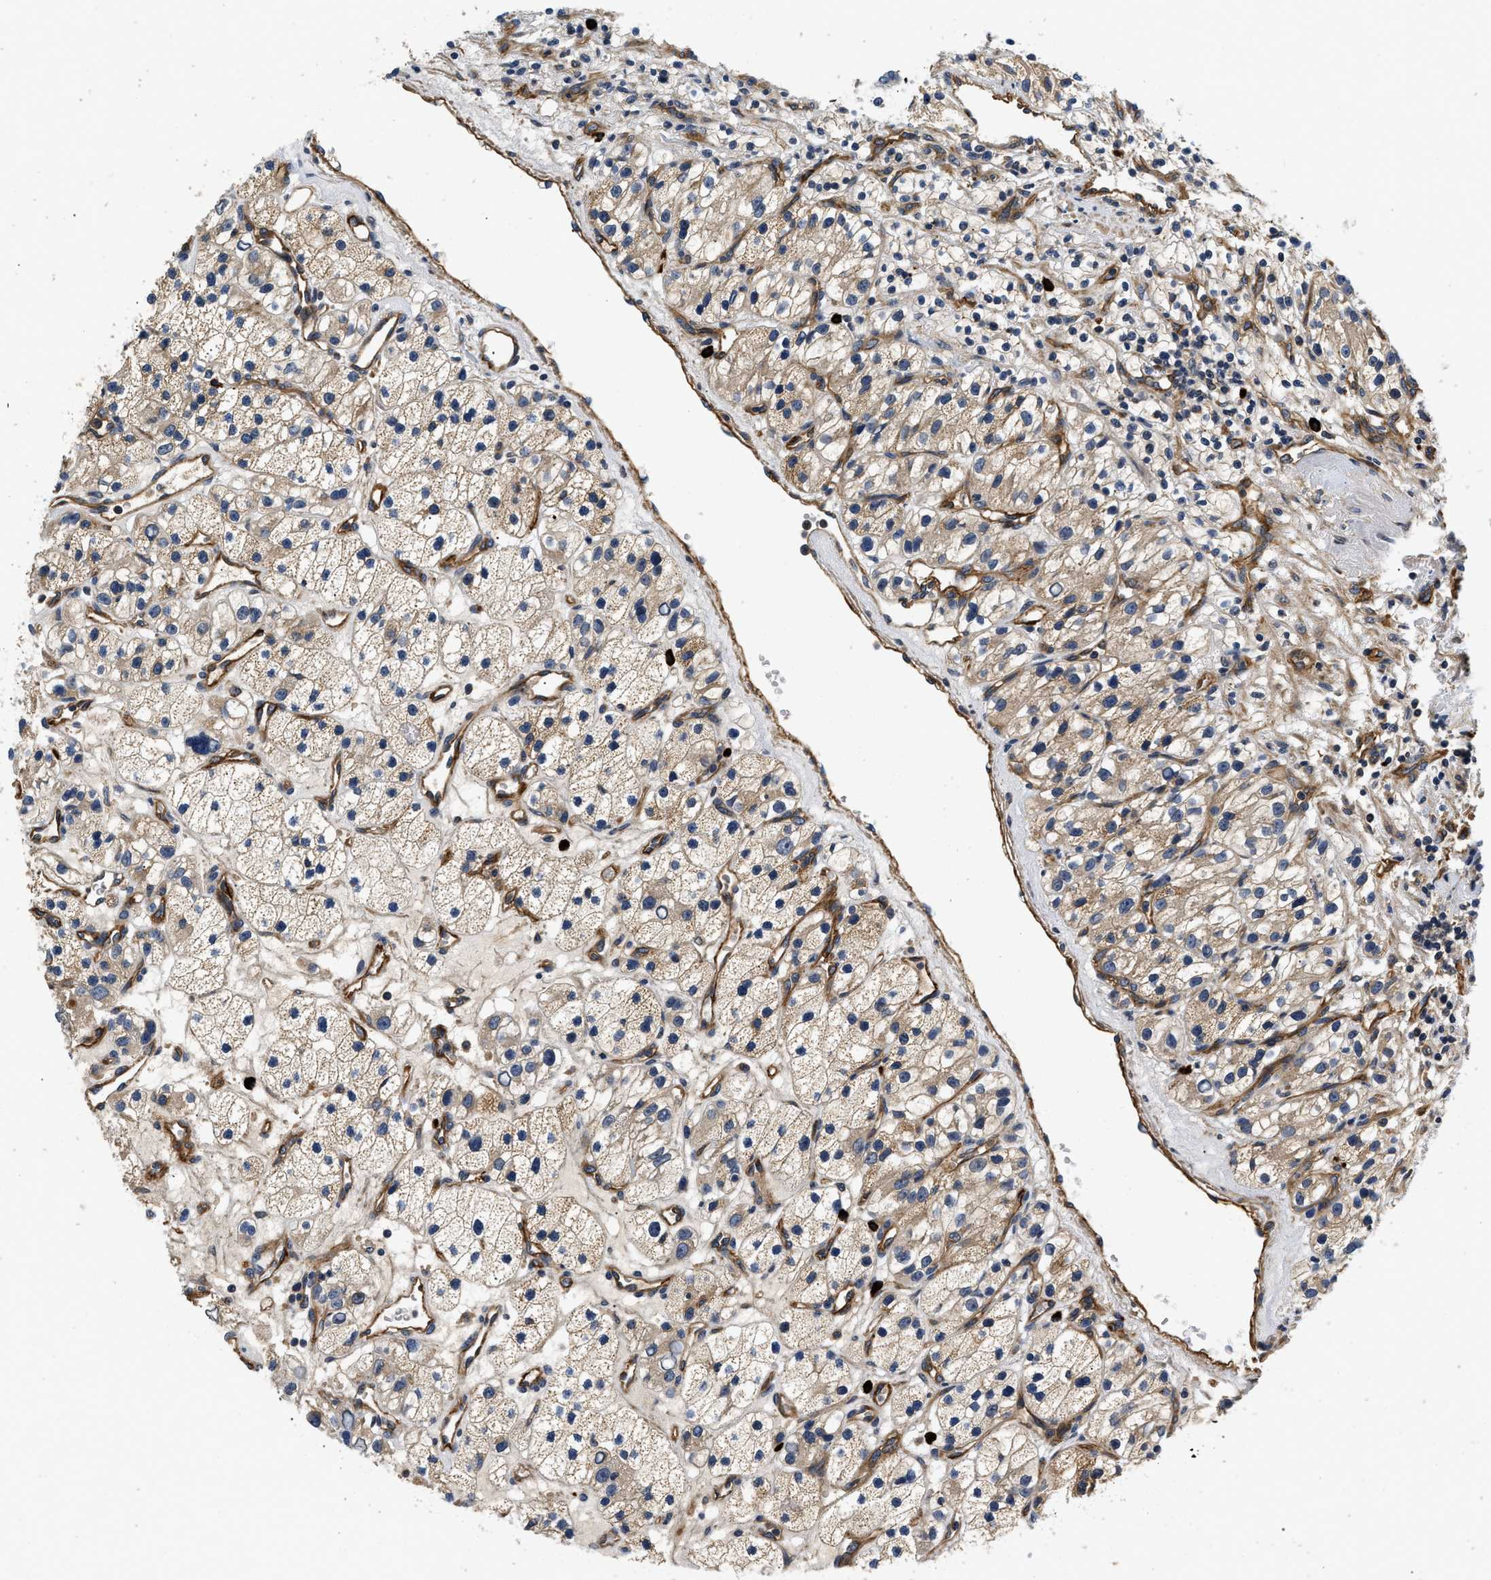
{"staining": {"intensity": "weak", "quantity": "25%-75%", "location": "cytoplasmic/membranous"}, "tissue": "renal cancer", "cell_type": "Tumor cells", "image_type": "cancer", "snomed": [{"axis": "morphology", "description": "Adenocarcinoma, NOS"}, {"axis": "topography", "description": "Kidney"}], "caption": "Tumor cells display weak cytoplasmic/membranous expression in approximately 25%-75% of cells in renal cancer (adenocarcinoma).", "gene": "NME6", "patient": {"sex": "female", "age": 57}}